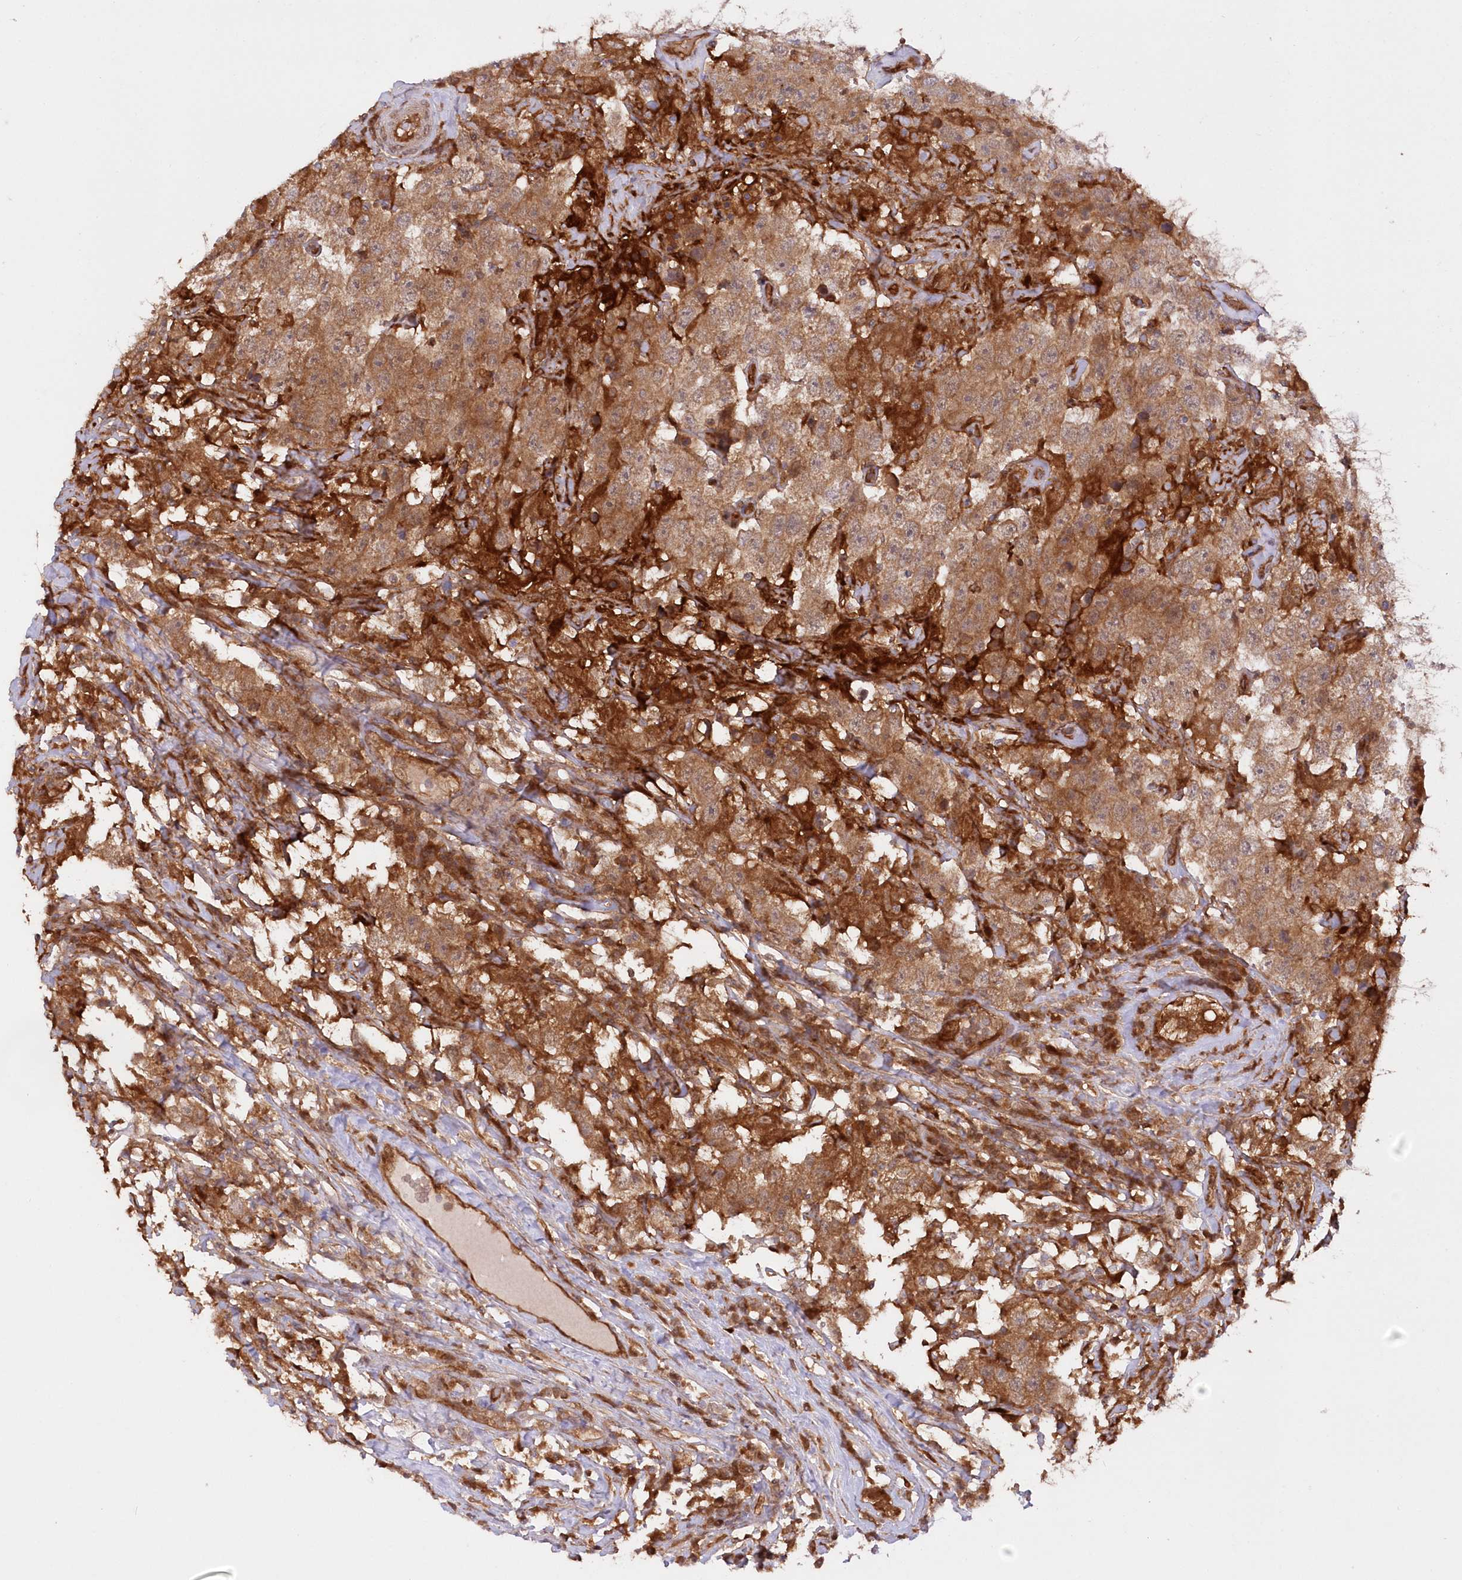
{"staining": {"intensity": "moderate", "quantity": ">75%", "location": "cytoplasmic/membranous"}, "tissue": "testis cancer", "cell_type": "Tumor cells", "image_type": "cancer", "snomed": [{"axis": "morphology", "description": "Seminoma, NOS"}, {"axis": "topography", "description": "Testis"}], "caption": "High-magnification brightfield microscopy of seminoma (testis) stained with DAB (3,3'-diaminobenzidine) (brown) and counterstained with hematoxylin (blue). tumor cells exhibit moderate cytoplasmic/membranous positivity is present in approximately>75% of cells. The protein of interest is stained brown, and the nuclei are stained in blue (DAB IHC with brightfield microscopy, high magnification).", "gene": "GBE1", "patient": {"sex": "male", "age": 41}}